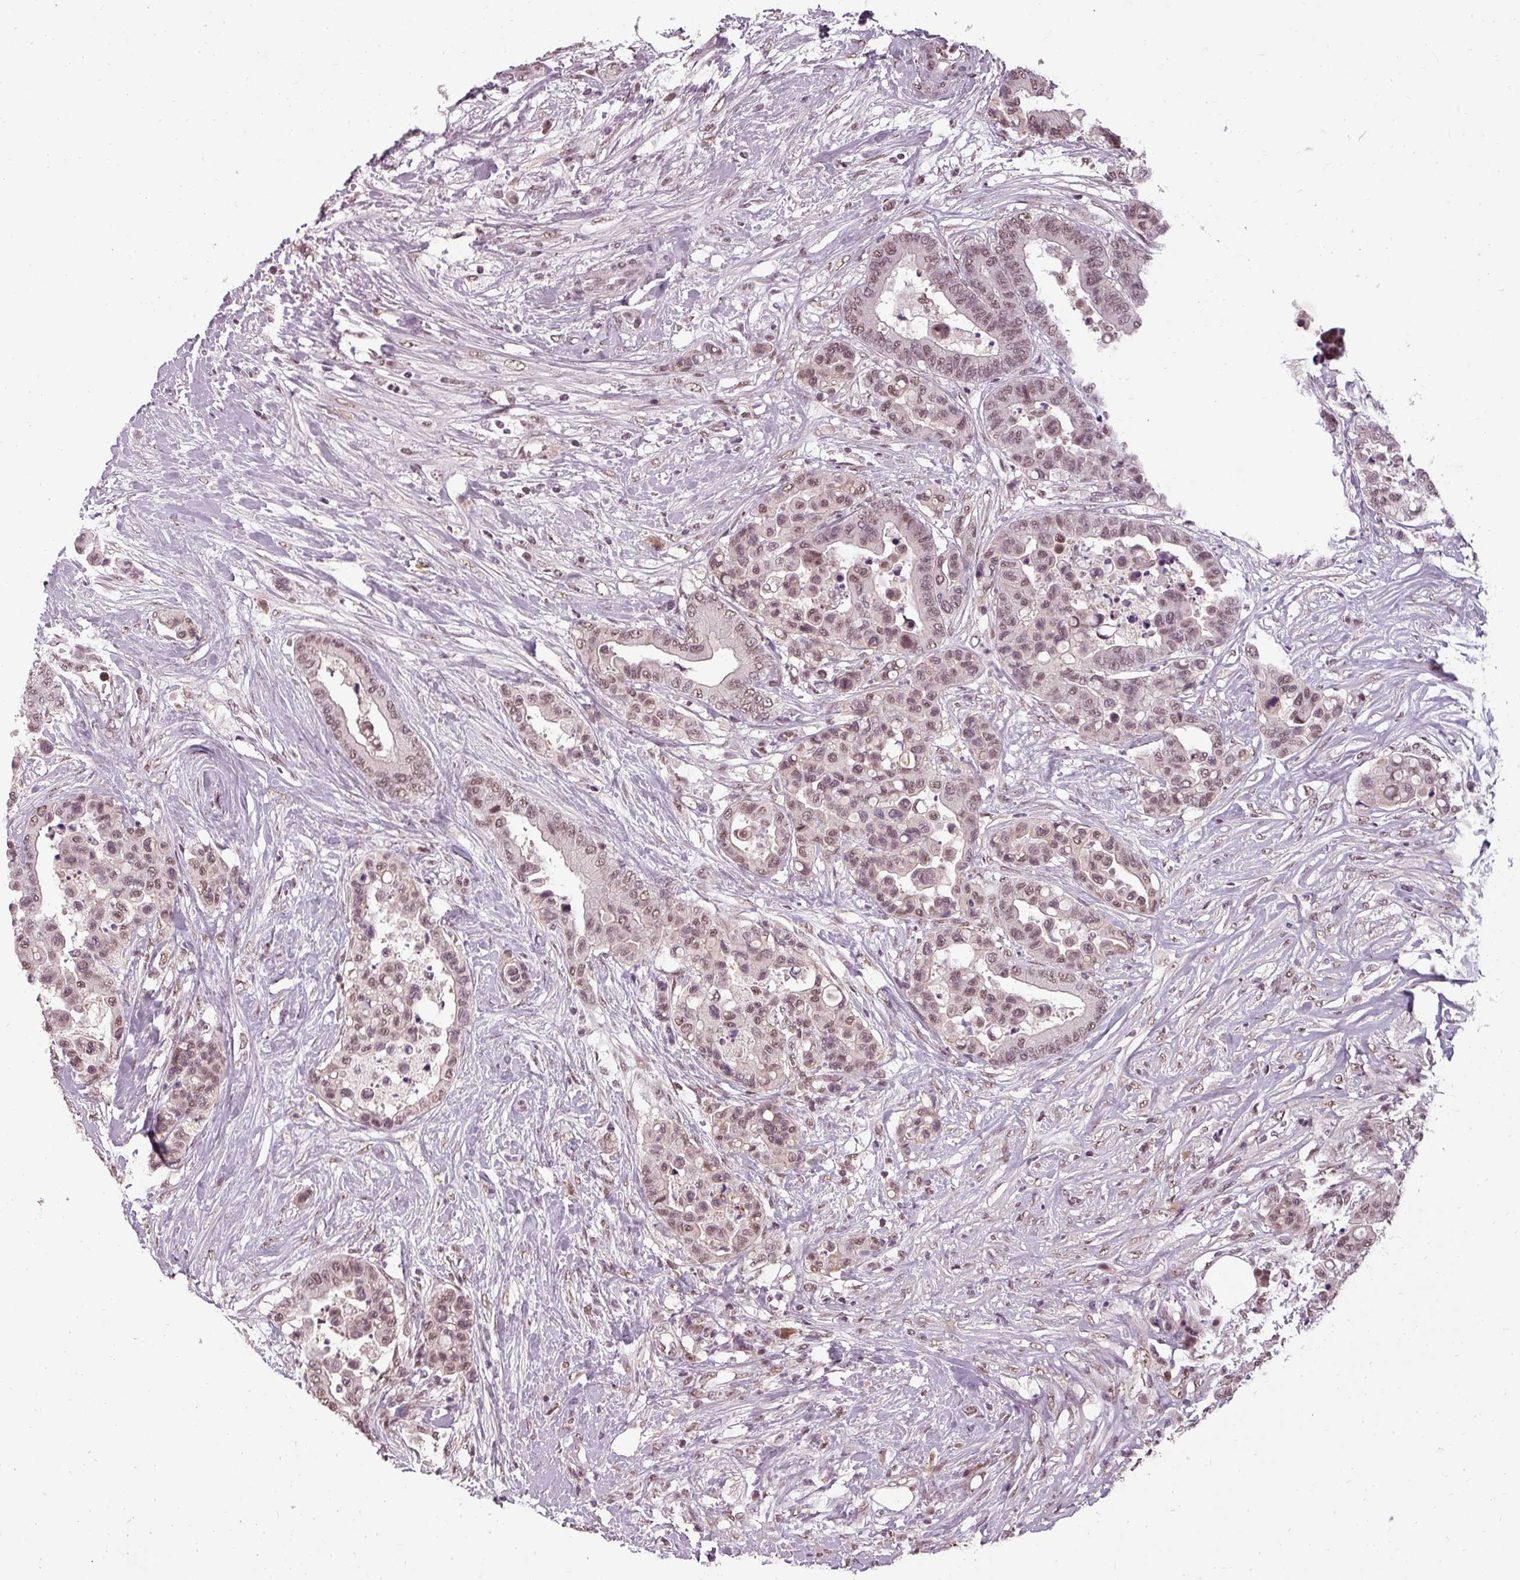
{"staining": {"intensity": "moderate", "quantity": ">75%", "location": "nuclear"}, "tissue": "colorectal cancer", "cell_type": "Tumor cells", "image_type": "cancer", "snomed": [{"axis": "morphology", "description": "Adenocarcinoma, NOS"}, {"axis": "topography", "description": "Colon"}], "caption": "A medium amount of moderate nuclear positivity is seen in about >75% of tumor cells in colorectal cancer (adenocarcinoma) tissue. Using DAB (3,3'-diaminobenzidine) (brown) and hematoxylin (blue) stains, captured at high magnification using brightfield microscopy.", "gene": "BCAS3", "patient": {"sex": "male", "age": 82}}